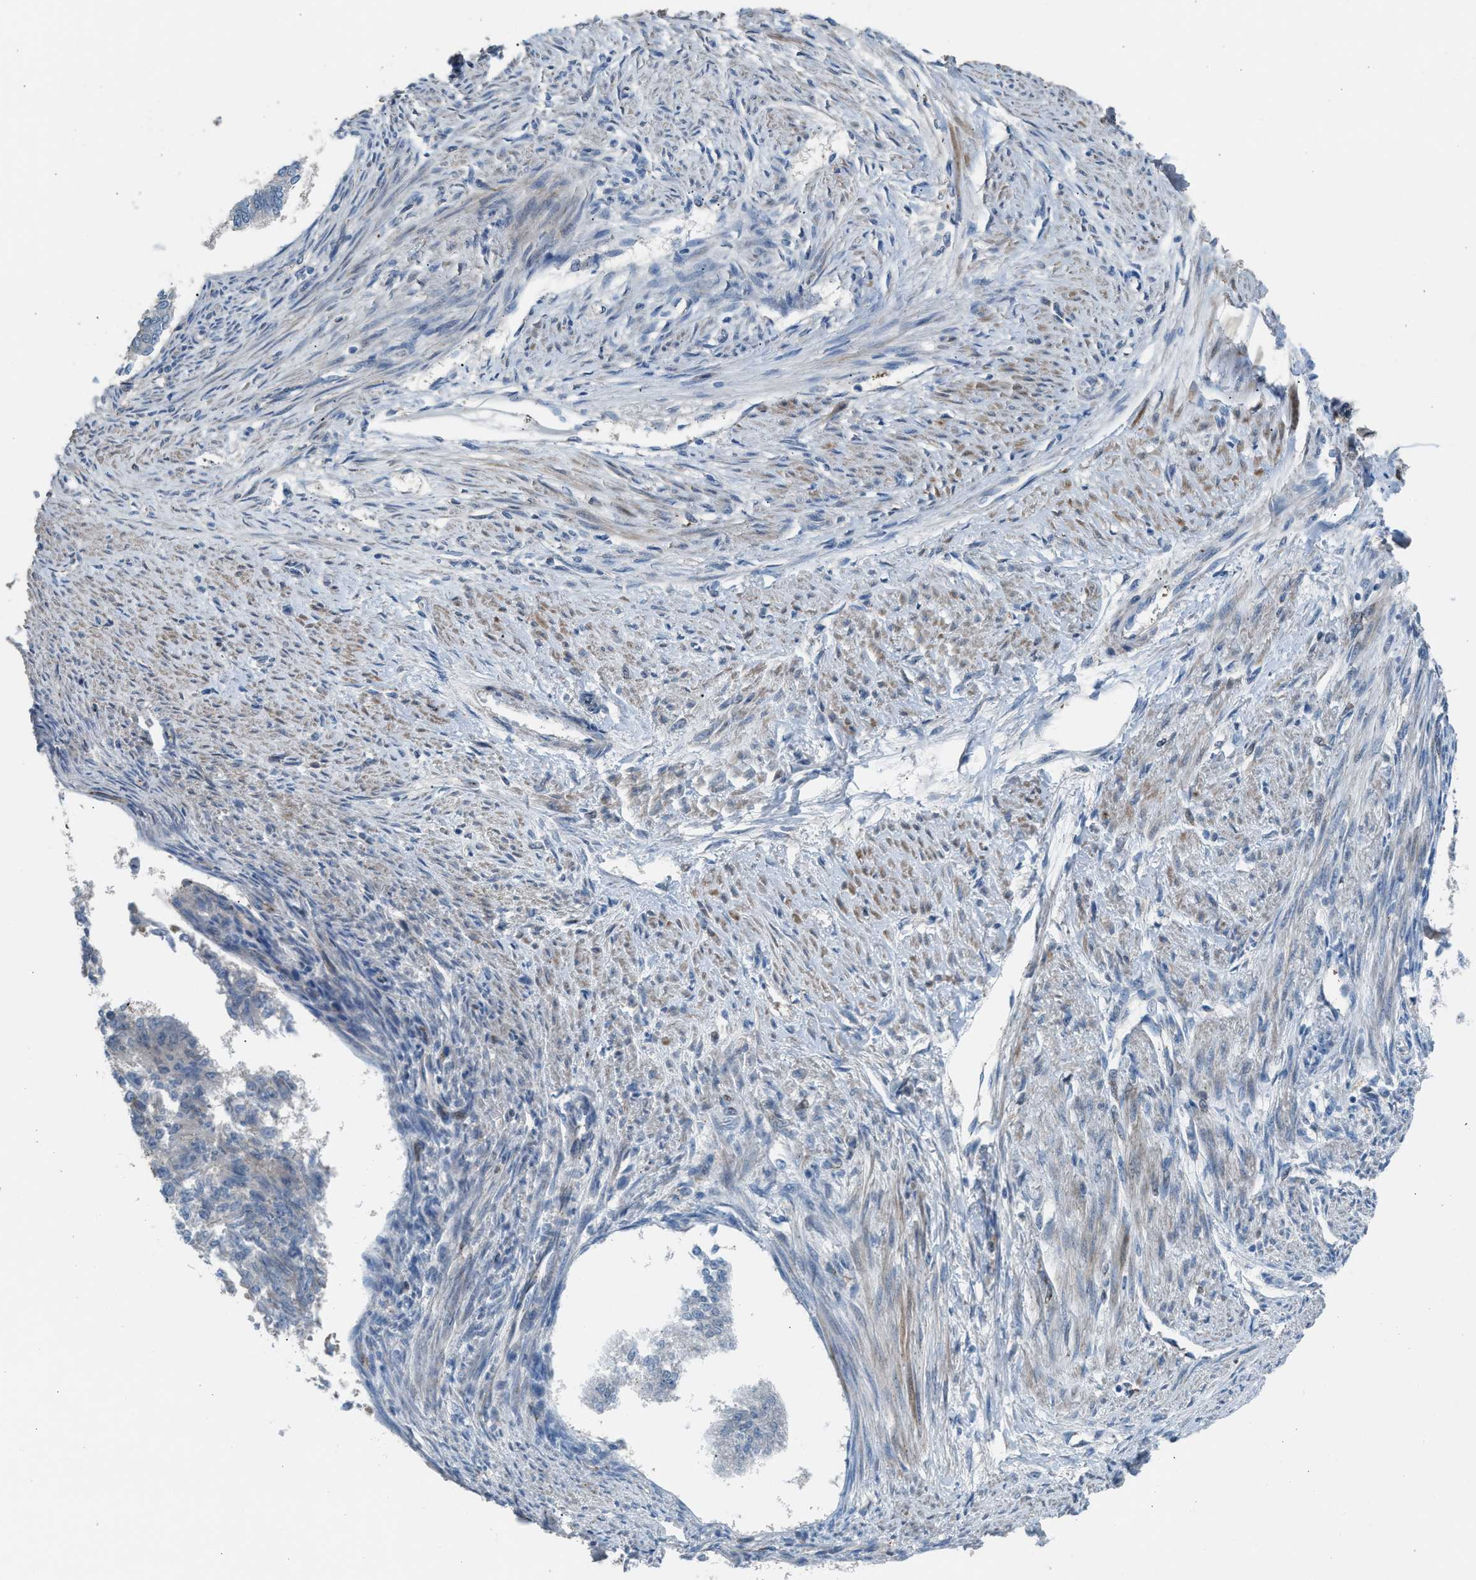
{"staining": {"intensity": "negative", "quantity": "none", "location": "none"}, "tissue": "endometrial cancer", "cell_type": "Tumor cells", "image_type": "cancer", "snomed": [{"axis": "morphology", "description": "Adenocarcinoma, NOS"}, {"axis": "topography", "description": "Endometrium"}], "caption": "Human adenocarcinoma (endometrial) stained for a protein using immunohistochemistry (IHC) shows no expression in tumor cells.", "gene": "CRTC1", "patient": {"sex": "female", "age": 32}}